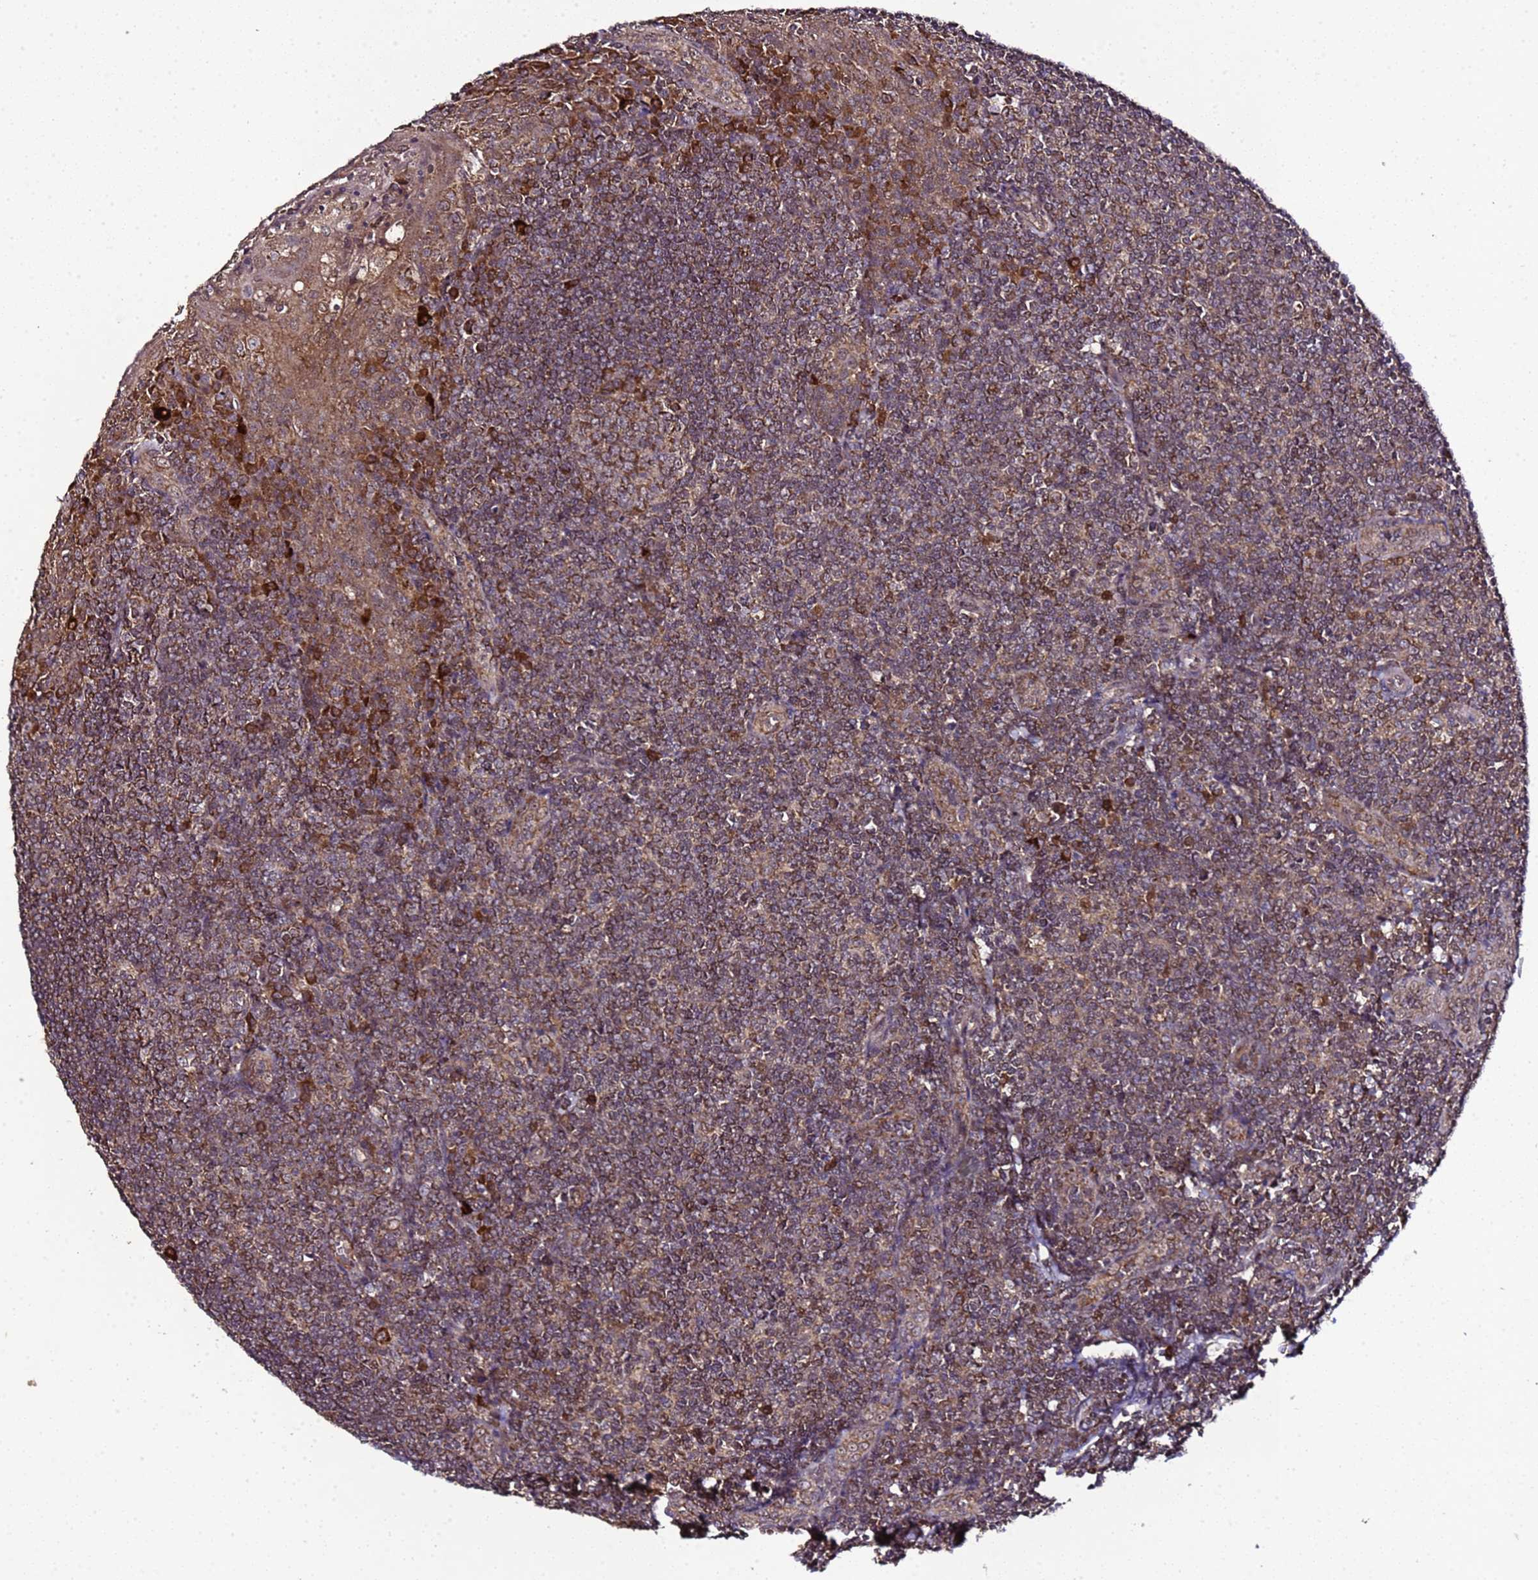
{"staining": {"intensity": "strong", "quantity": ">75%", "location": "cytoplasmic/membranous"}, "tissue": "tonsil", "cell_type": "Germinal center cells", "image_type": "normal", "snomed": [{"axis": "morphology", "description": "Normal tissue, NOS"}, {"axis": "topography", "description": "Tonsil"}], "caption": "Immunohistochemistry micrograph of normal human tonsil stained for a protein (brown), which reveals high levels of strong cytoplasmic/membranous positivity in about >75% of germinal center cells.", "gene": "HSPBAP1", "patient": {"sex": "male", "age": 27}}